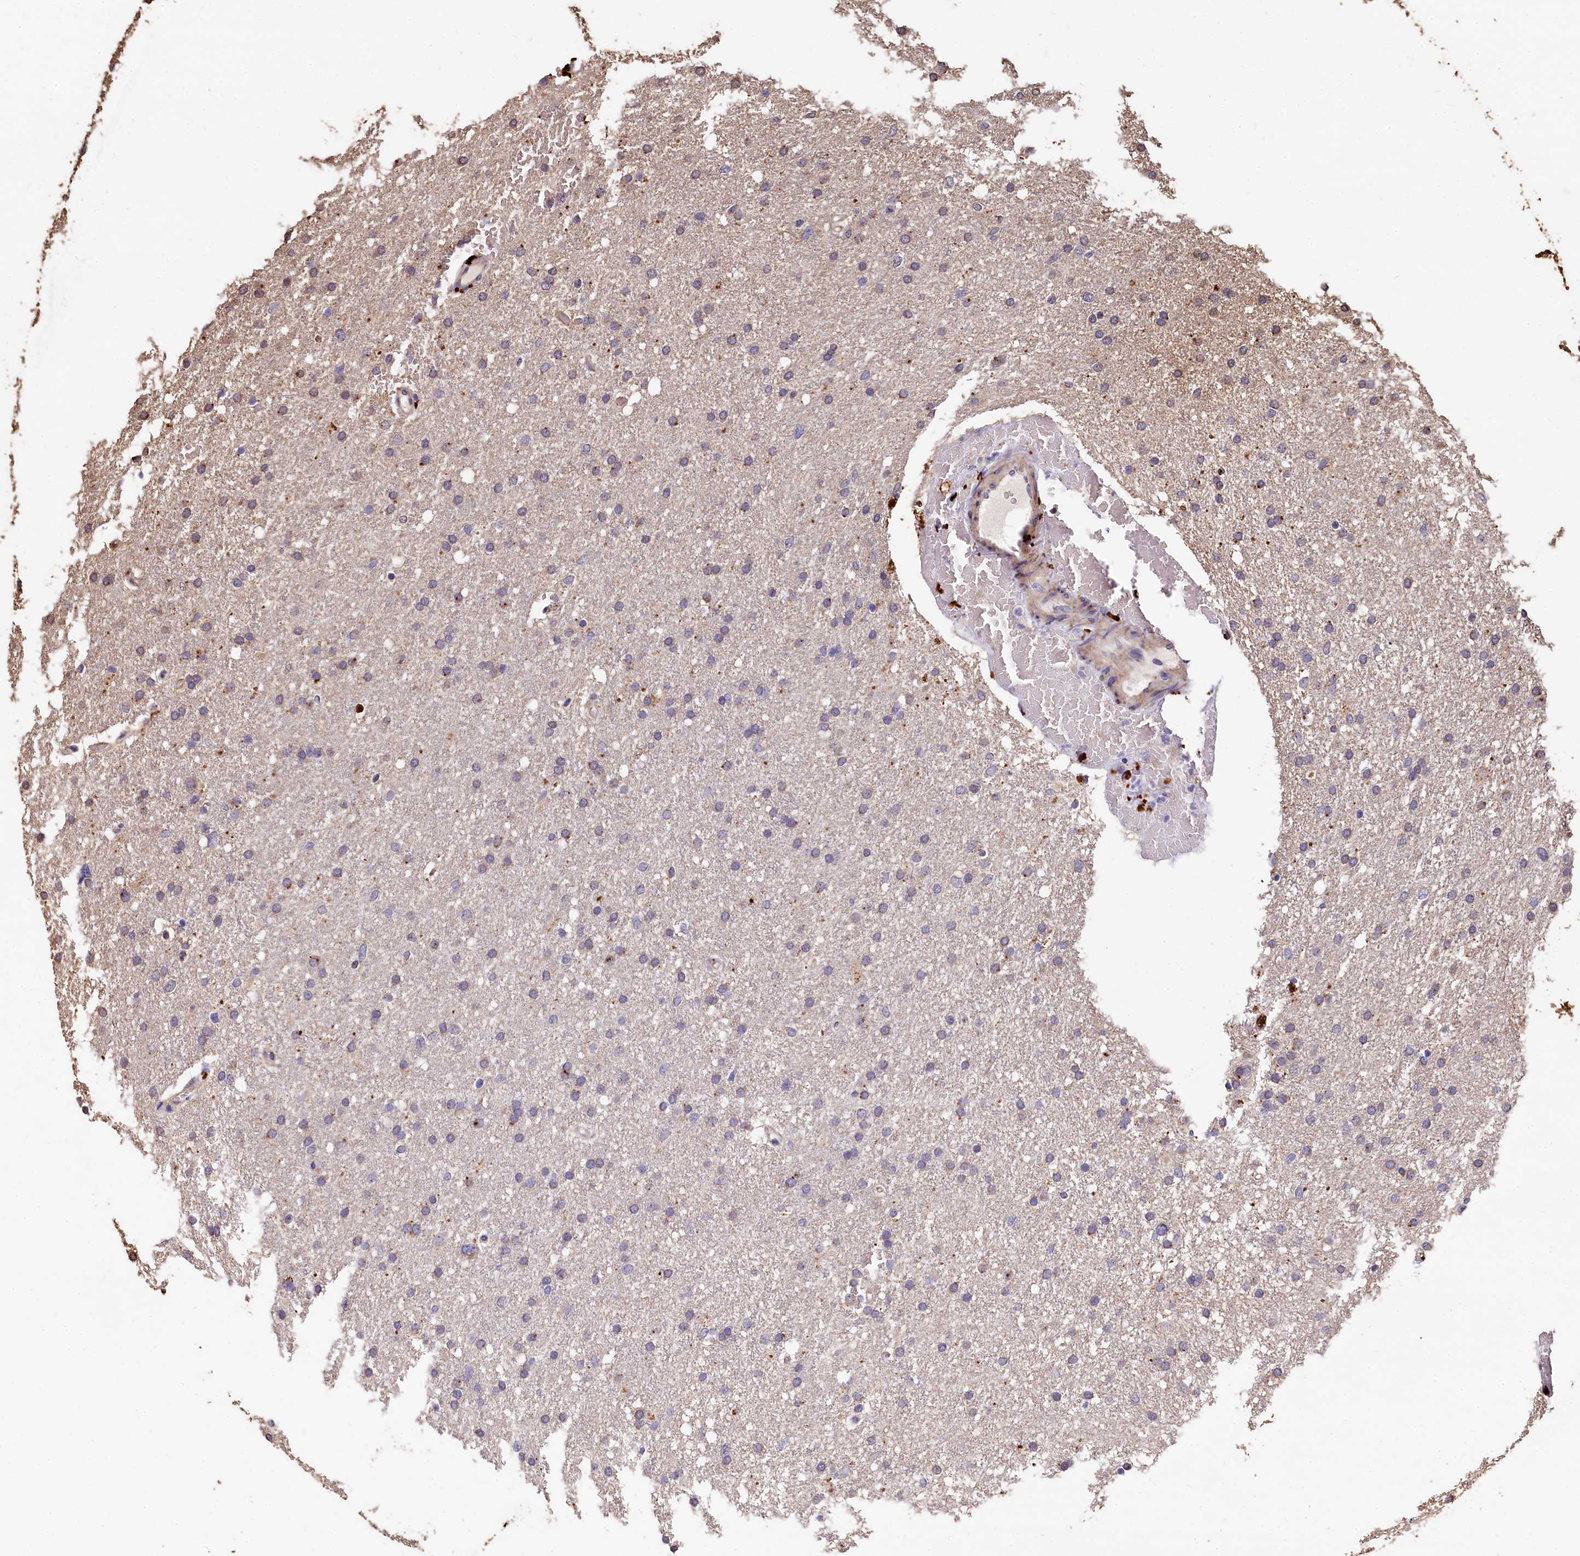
{"staining": {"intensity": "weak", "quantity": "<25%", "location": "cytoplasmic/membranous"}, "tissue": "glioma", "cell_type": "Tumor cells", "image_type": "cancer", "snomed": [{"axis": "morphology", "description": "Glioma, malignant, High grade"}, {"axis": "topography", "description": "Cerebral cortex"}], "caption": "IHC histopathology image of neoplastic tissue: human glioma stained with DAB shows no significant protein expression in tumor cells.", "gene": "LSM4", "patient": {"sex": "female", "age": 36}}